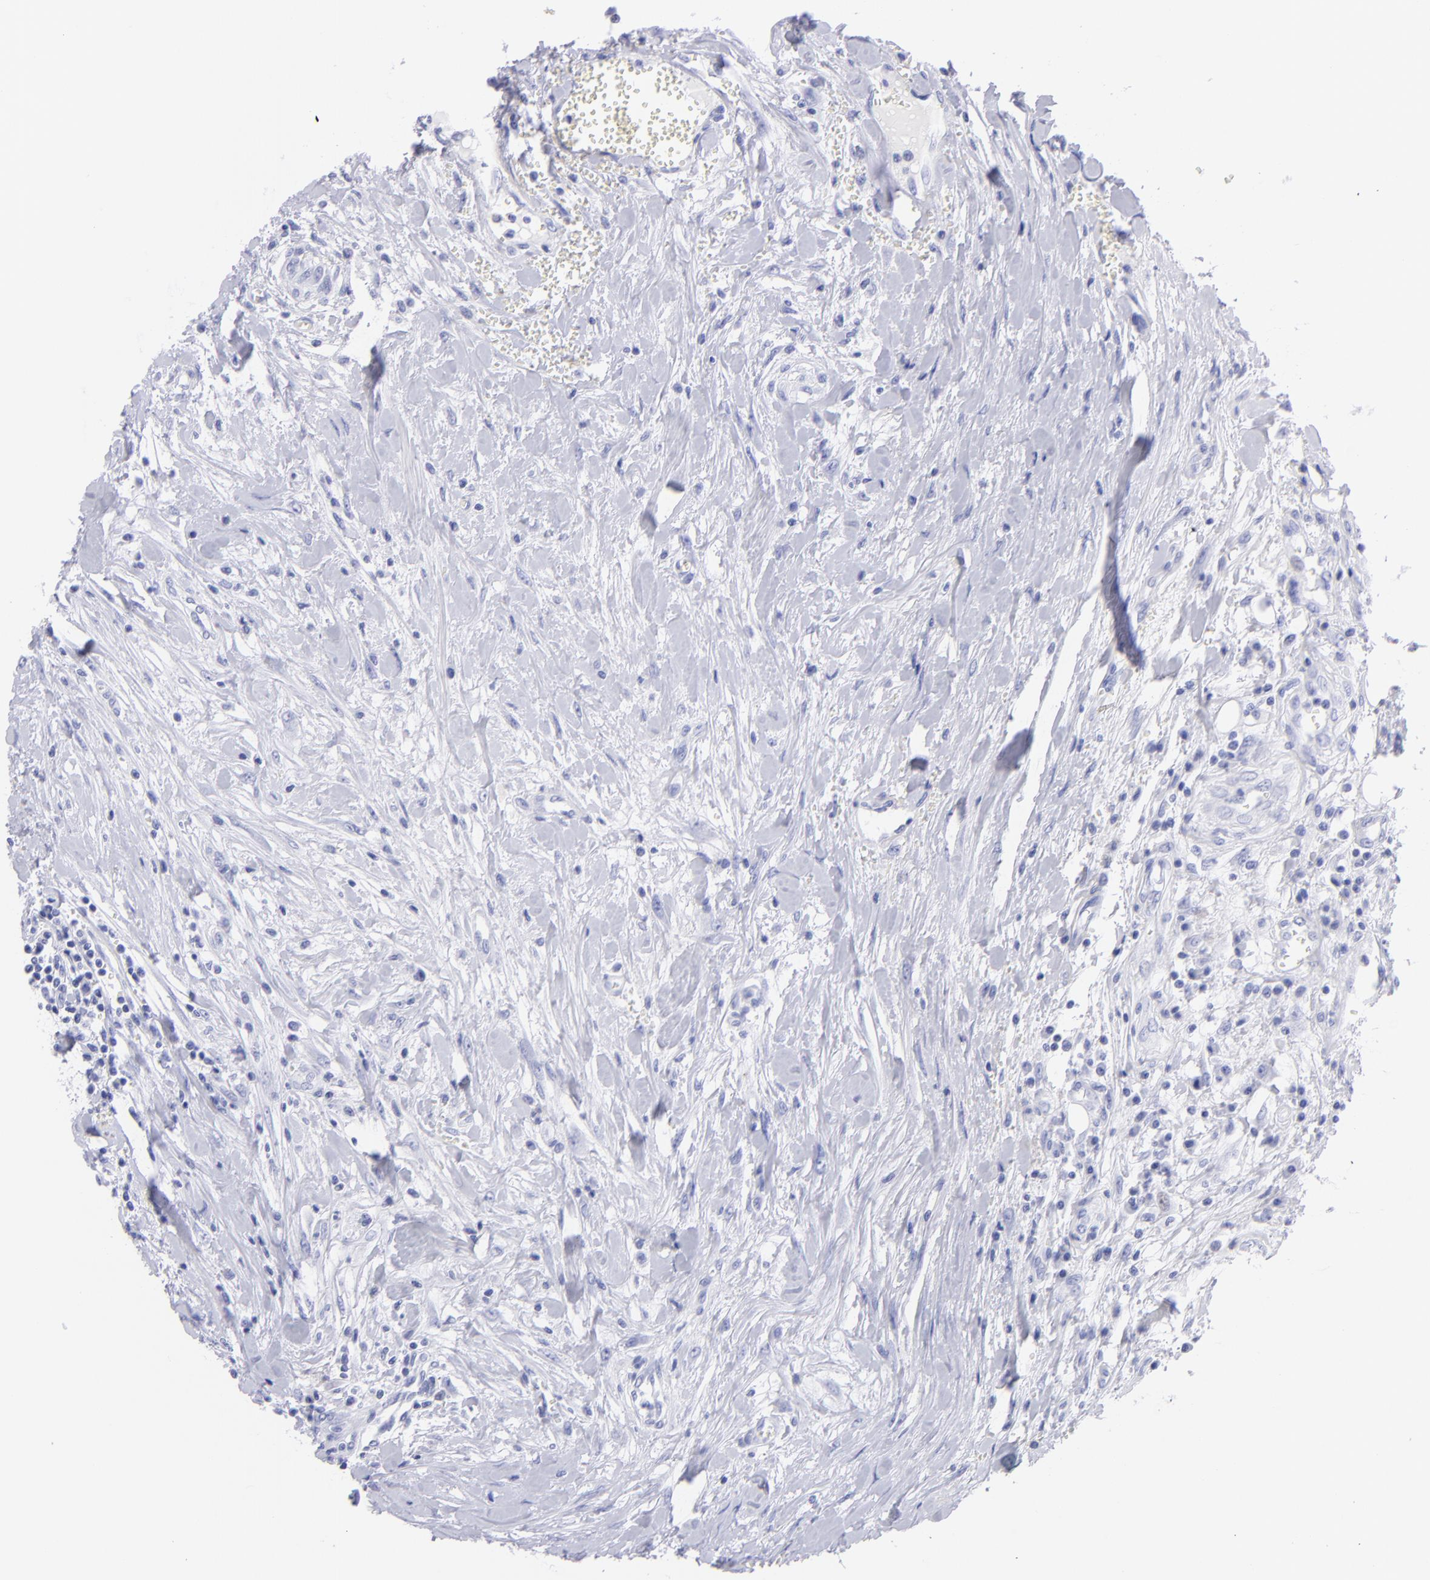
{"staining": {"intensity": "negative", "quantity": "none", "location": "none"}, "tissue": "head and neck cancer", "cell_type": "Tumor cells", "image_type": "cancer", "snomed": [{"axis": "morphology", "description": "Squamous cell carcinoma, NOS"}, {"axis": "morphology", "description": "Squamous cell carcinoma, metastatic, NOS"}, {"axis": "topography", "description": "Lymph node"}, {"axis": "topography", "description": "Salivary gland"}, {"axis": "topography", "description": "Head-Neck"}], "caption": "Immunohistochemistry image of neoplastic tissue: head and neck cancer stained with DAB (3,3'-diaminobenzidine) displays no significant protein staining in tumor cells. Nuclei are stained in blue.", "gene": "PIP", "patient": {"sex": "female", "age": 74}}